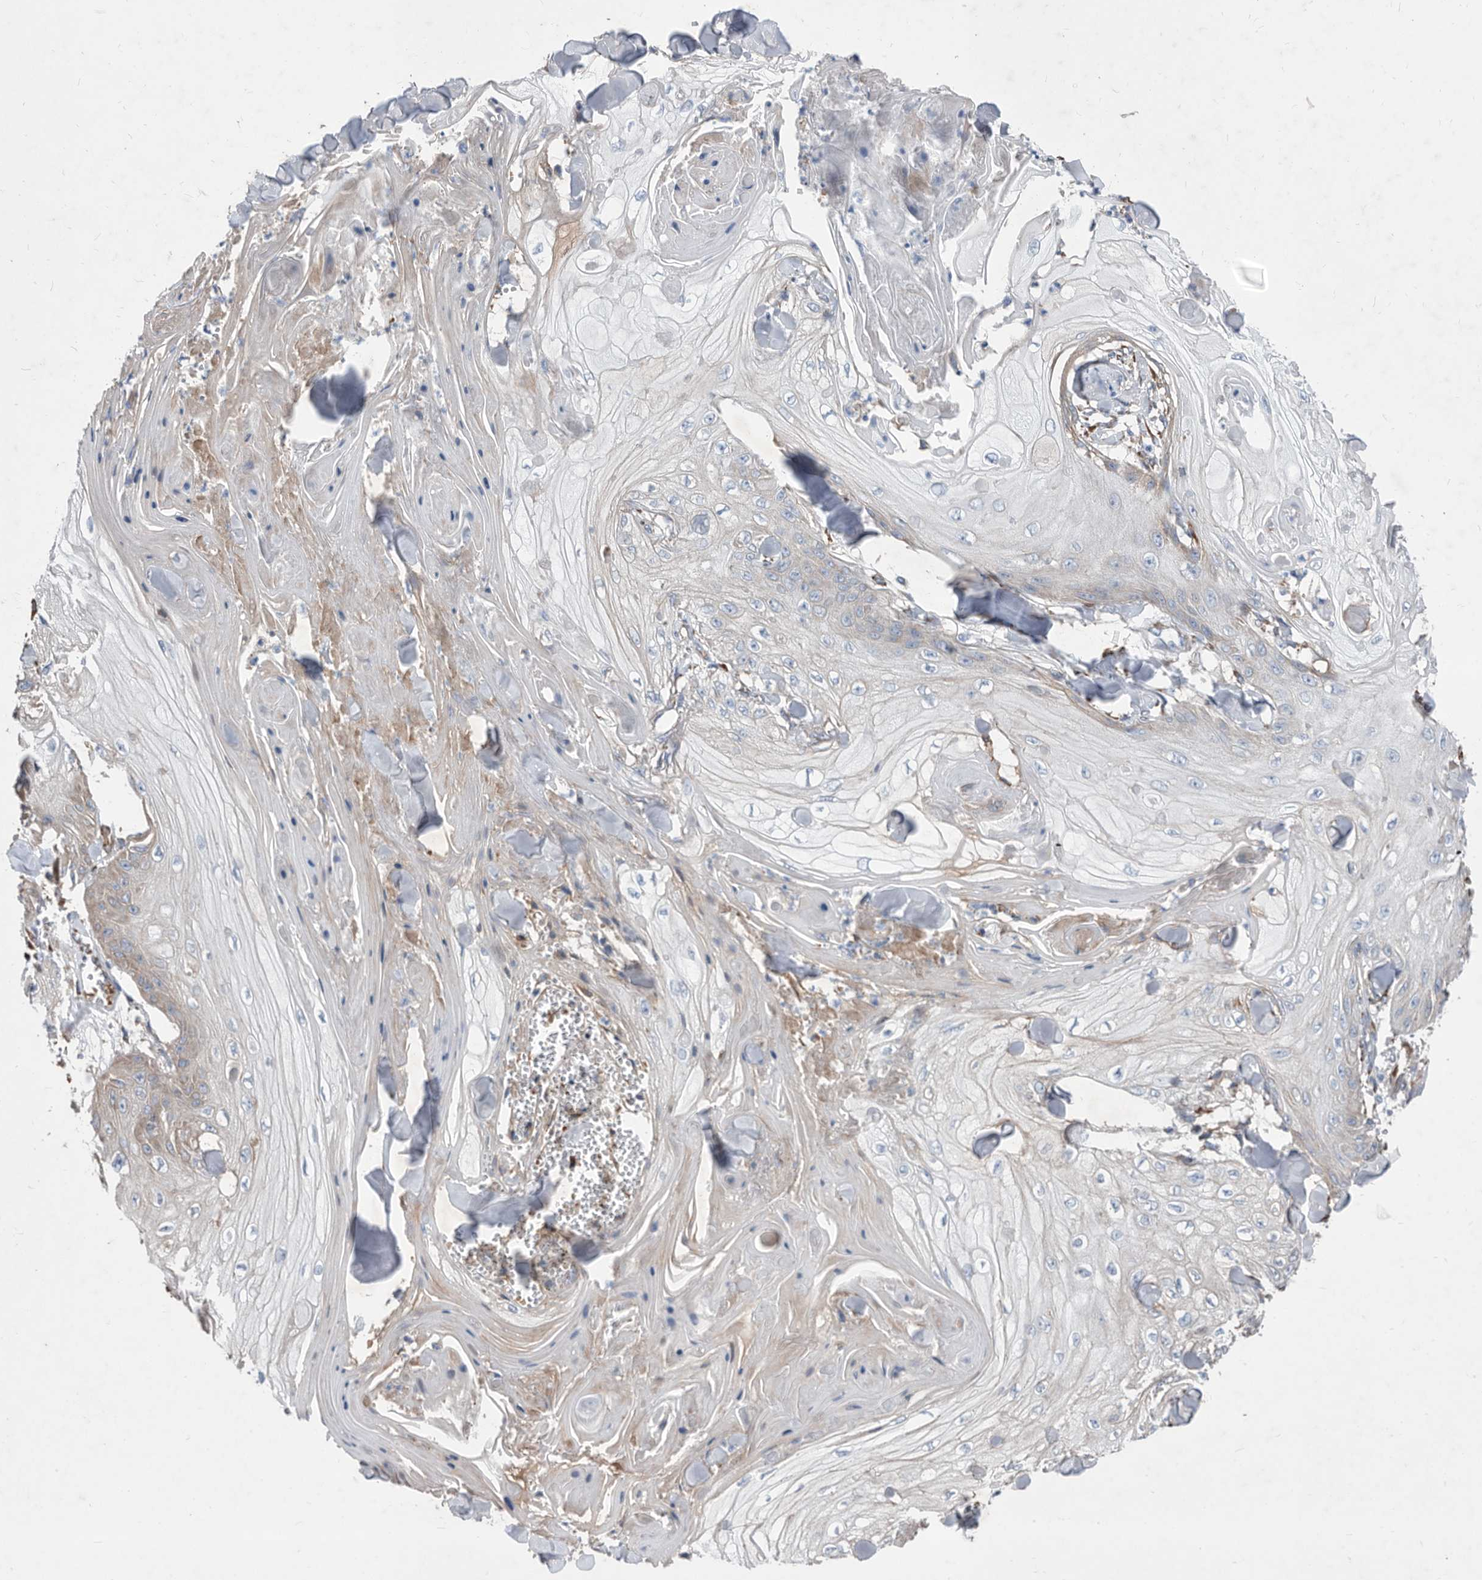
{"staining": {"intensity": "negative", "quantity": "none", "location": "none"}, "tissue": "skin cancer", "cell_type": "Tumor cells", "image_type": "cancer", "snomed": [{"axis": "morphology", "description": "Squamous cell carcinoma, NOS"}, {"axis": "topography", "description": "Skin"}], "caption": "Immunohistochemistry (IHC) micrograph of neoplastic tissue: skin squamous cell carcinoma stained with DAB exhibits no significant protein staining in tumor cells. (Brightfield microscopy of DAB (3,3'-diaminobenzidine) immunohistochemistry at high magnification).", "gene": "ATP13A3", "patient": {"sex": "male", "age": 74}}